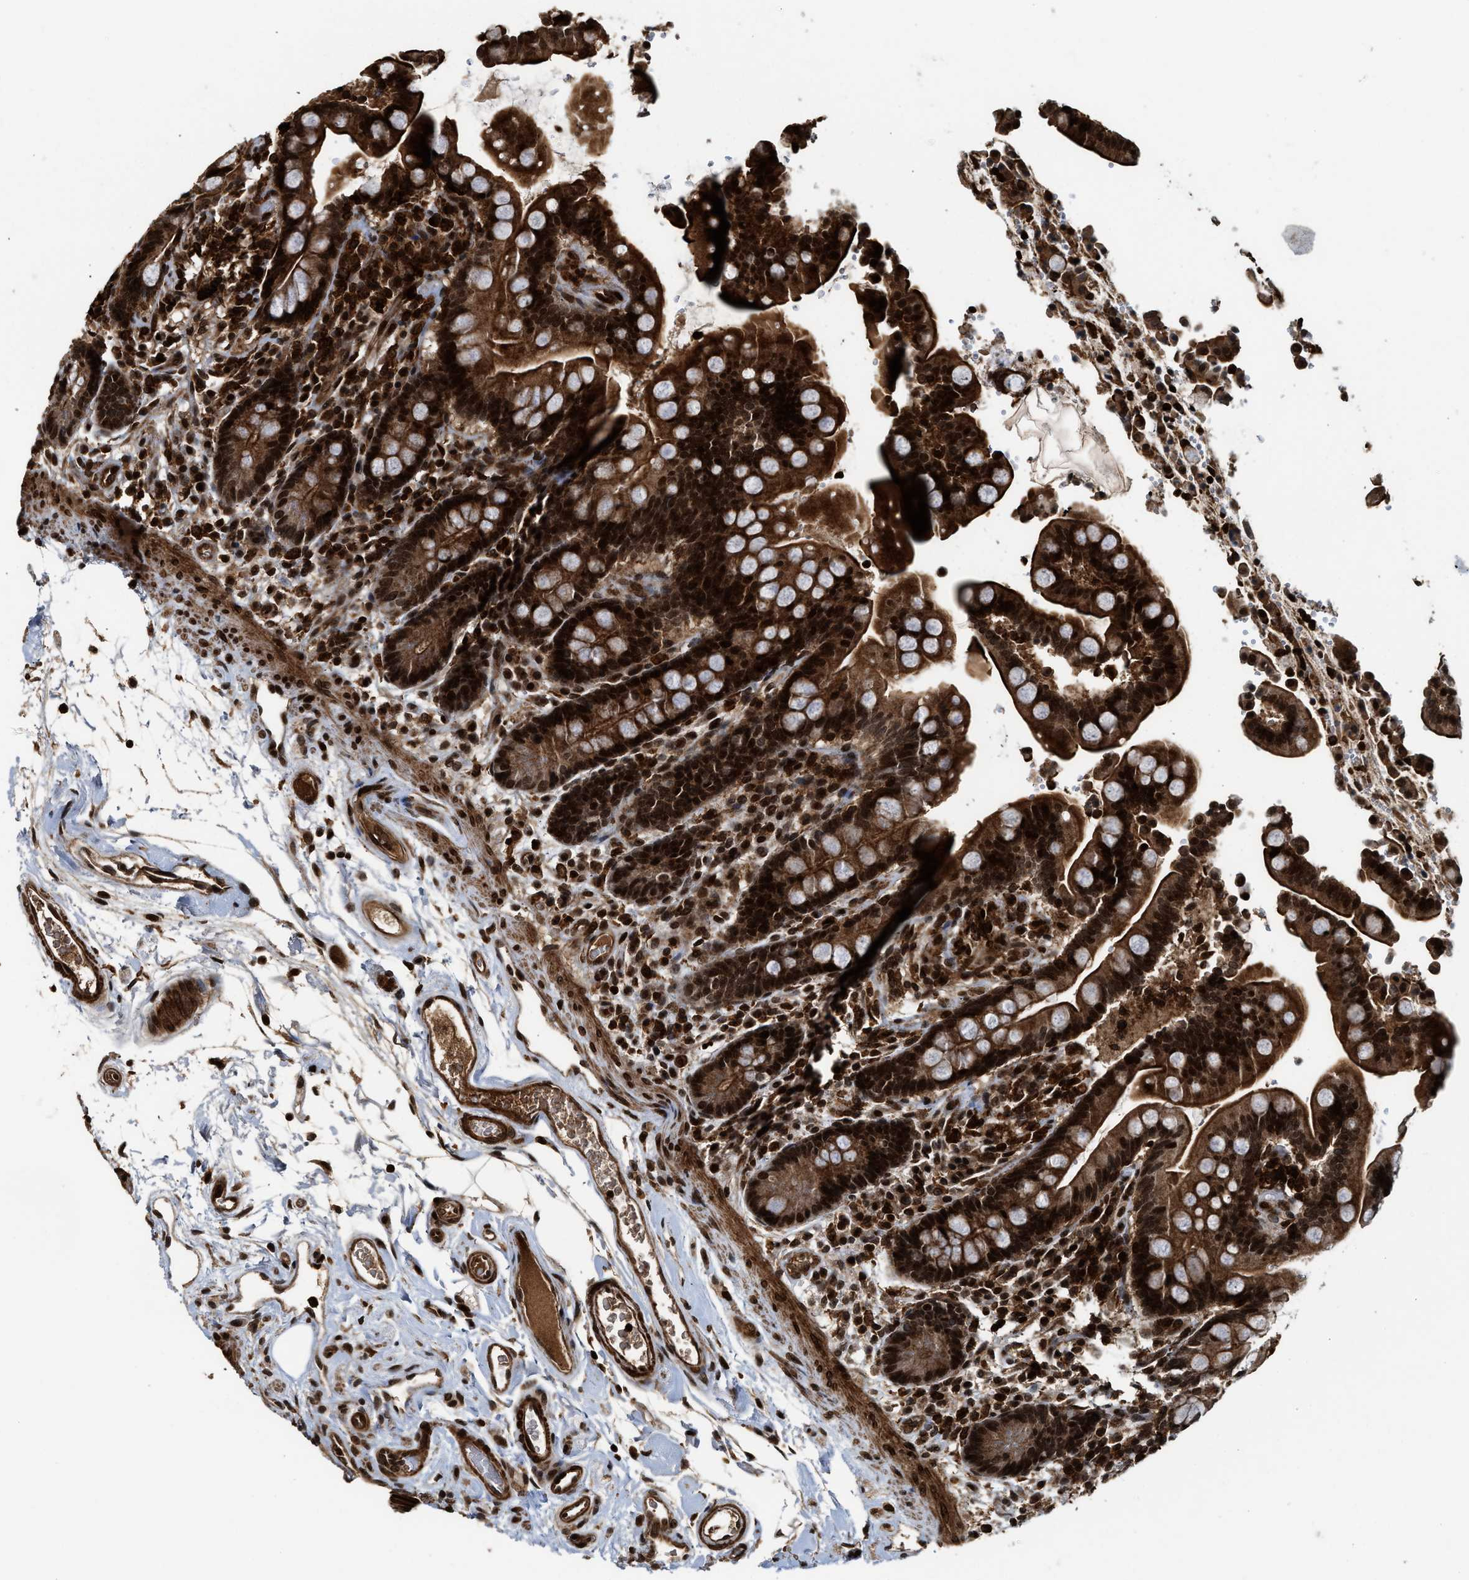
{"staining": {"intensity": "strong", "quantity": ">75%", "location": "cytoplasmic/membranous"}, "tissue": "colon", "cell_type": "Endothelial cells", "image_type": "normal", "snomed": [{"axis": "morphology", "description": "Normal tissue, NOS"}, {"axis": "topography", "description": "Colon"}], "caption": "IHC image of normal colon: colon stained using IHC shows high levels of strong protein expression localized specifically in the cytoplasmic/membranous of endothelial cells, appearing as a cytoplasmic/membranous brown color.", "gene": "MDM2", "patient": {"sex": "male", "age": 73}}